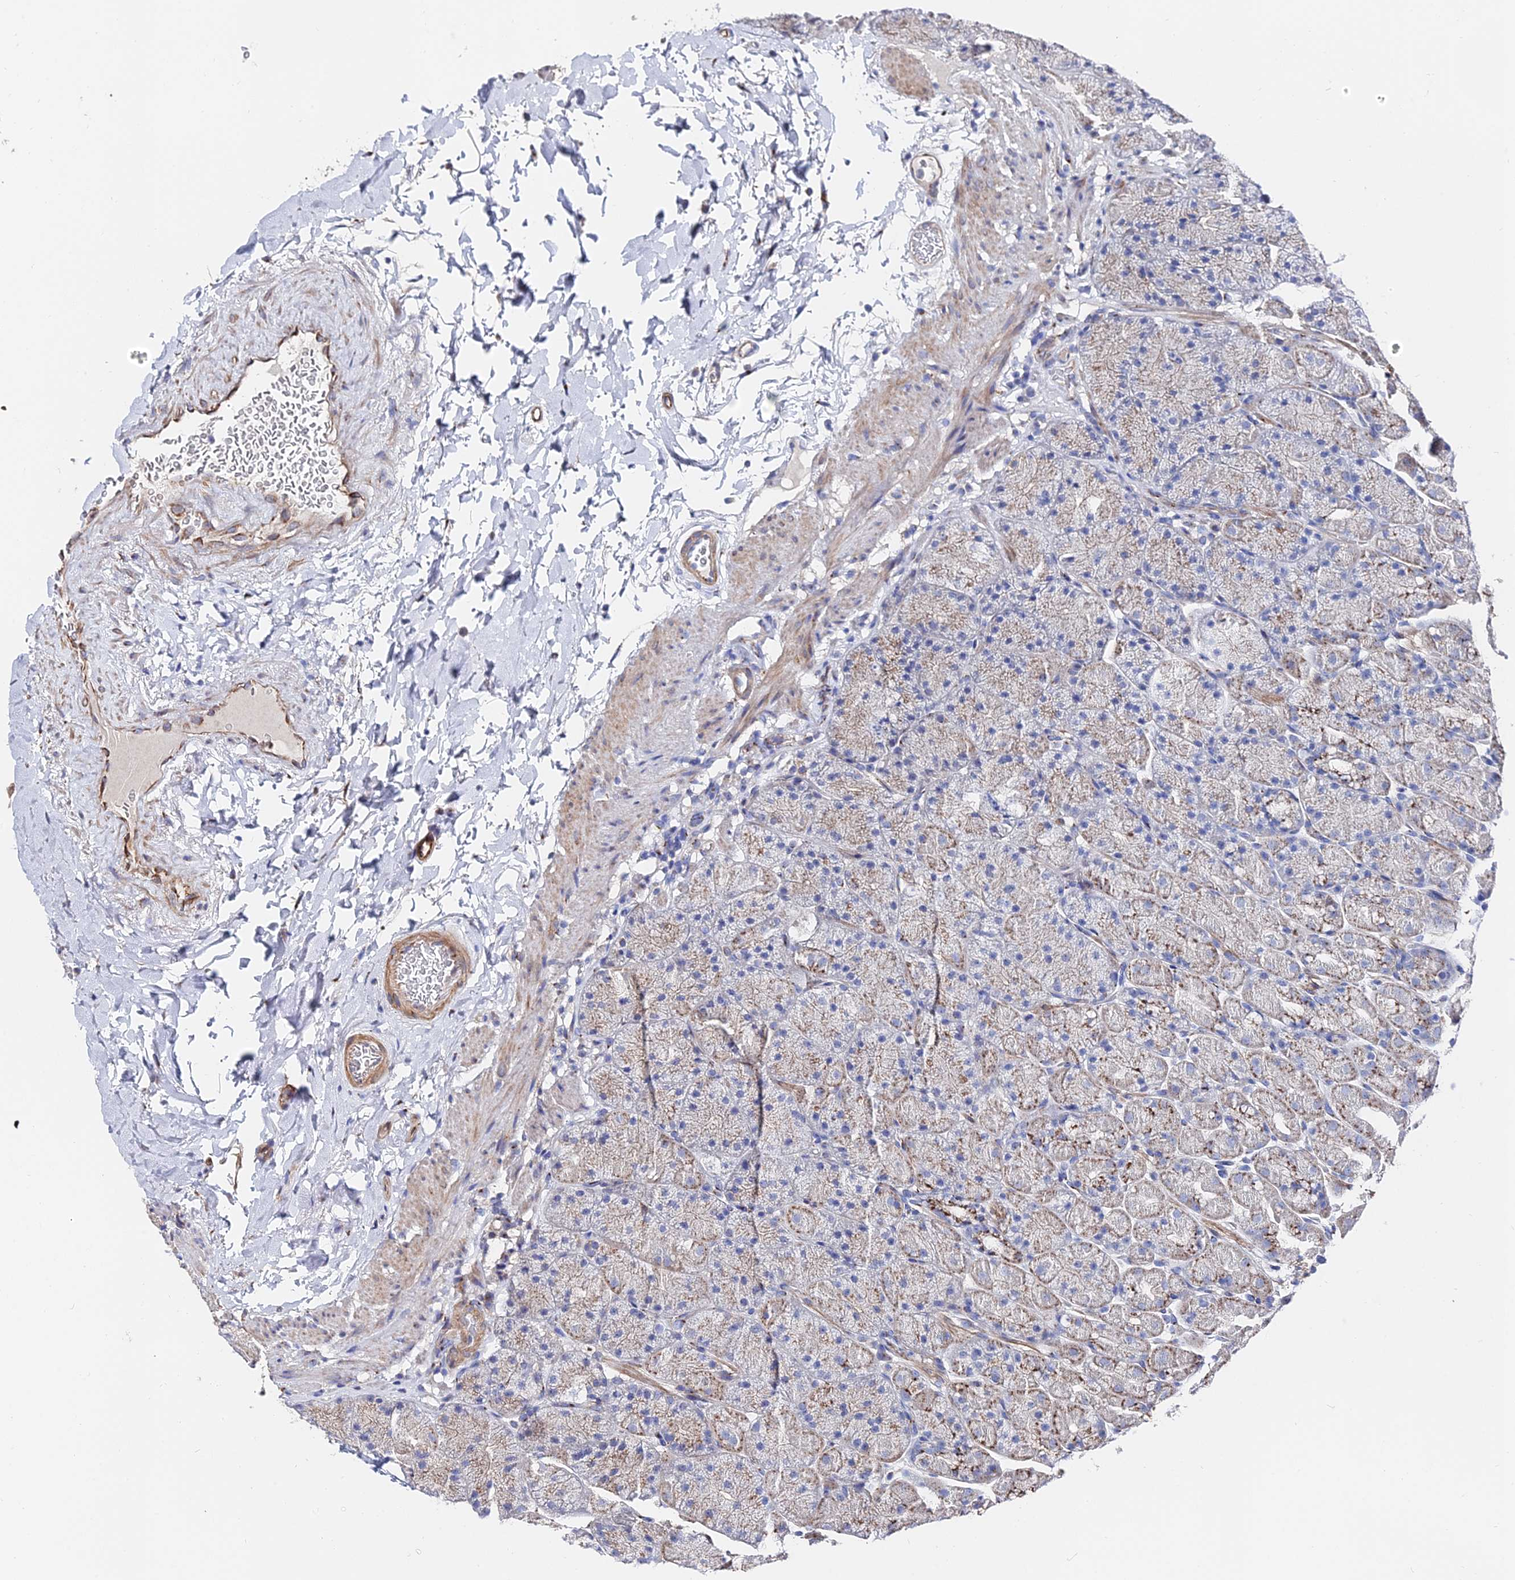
{"staining": {"intensity": "moderate", "quantity": "25%-75%", "location": "cytoplasmic/membranous"}, "tissue": "stomach", "cell_type": "Glandular cells", "image_type": "normal", "snomed": [{"axis": "morphology", "description": "Normal tissue, NOS"}, {"axis": "topography", "description": "Stomach, upper"}, {"axis": "topography", "description": "Stomach, lower"}], "caption": "This is a histology image of immunohistochemistry (IHC) staining of benign stomach, which shows moderate staining in the cytoplasmic/membranous of glandular cells.", "gene": "BORCS8", "patient": {"sex": "male", "age": 67}}